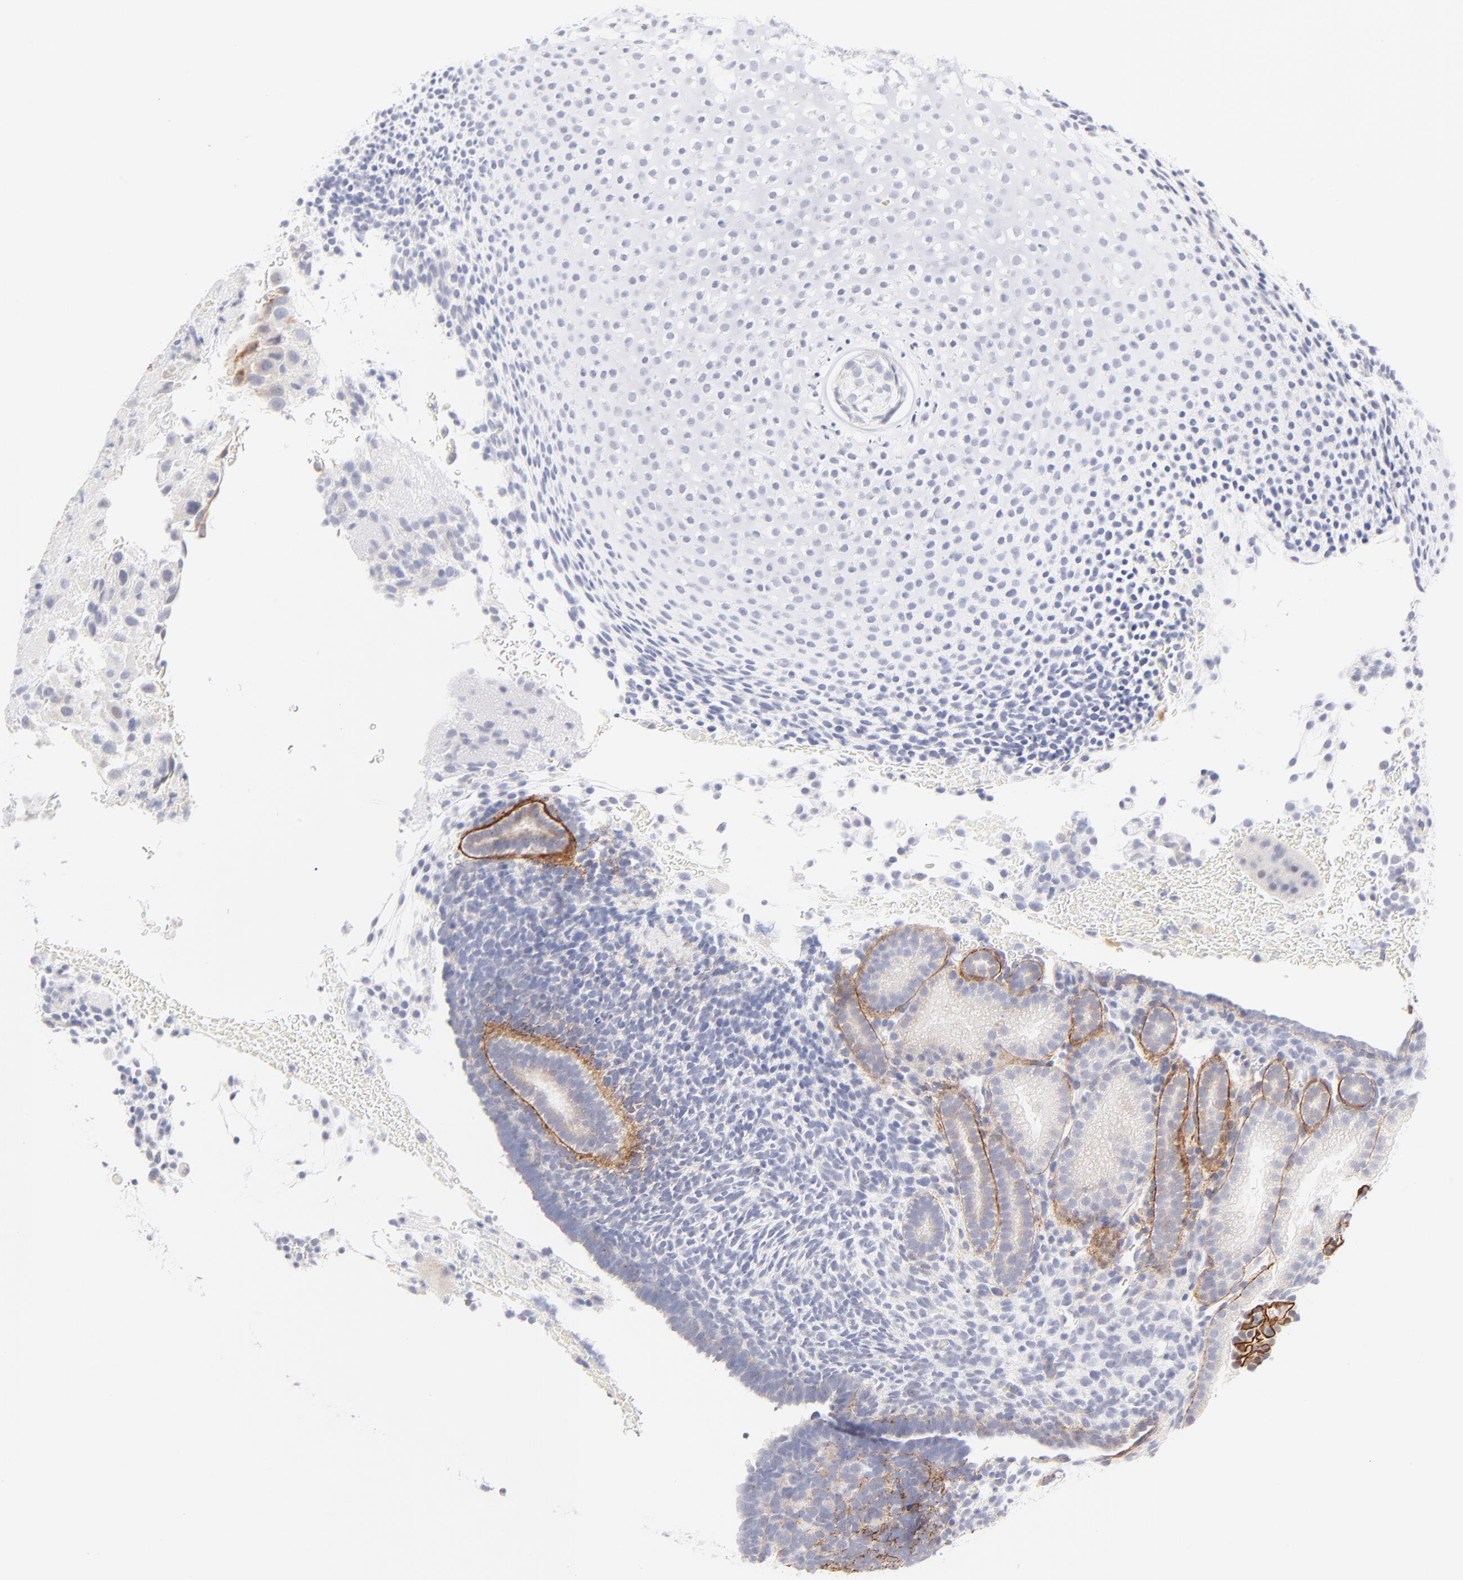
{"staining": {"intensity": "negative", "quantity": "none", "location": "none"}, "tissue": "placenta", "cell_type": "Decidual cells", "image_type": "normal", "snomed": [{"axis": "morphology", "description": "Normal tissue, NOS"}, {"axis": "topography", "description": "Placenta"}], "caption": "Immunohistochemistry (IHC) histopathology image of unremarkable placenta: human placenta stained with DAB (3,3'-diaminobenzidine) reveals no significant protein expression in decidual cells.", "gene": "NPNT", "patient": {"sex": "female", "age": 19}}